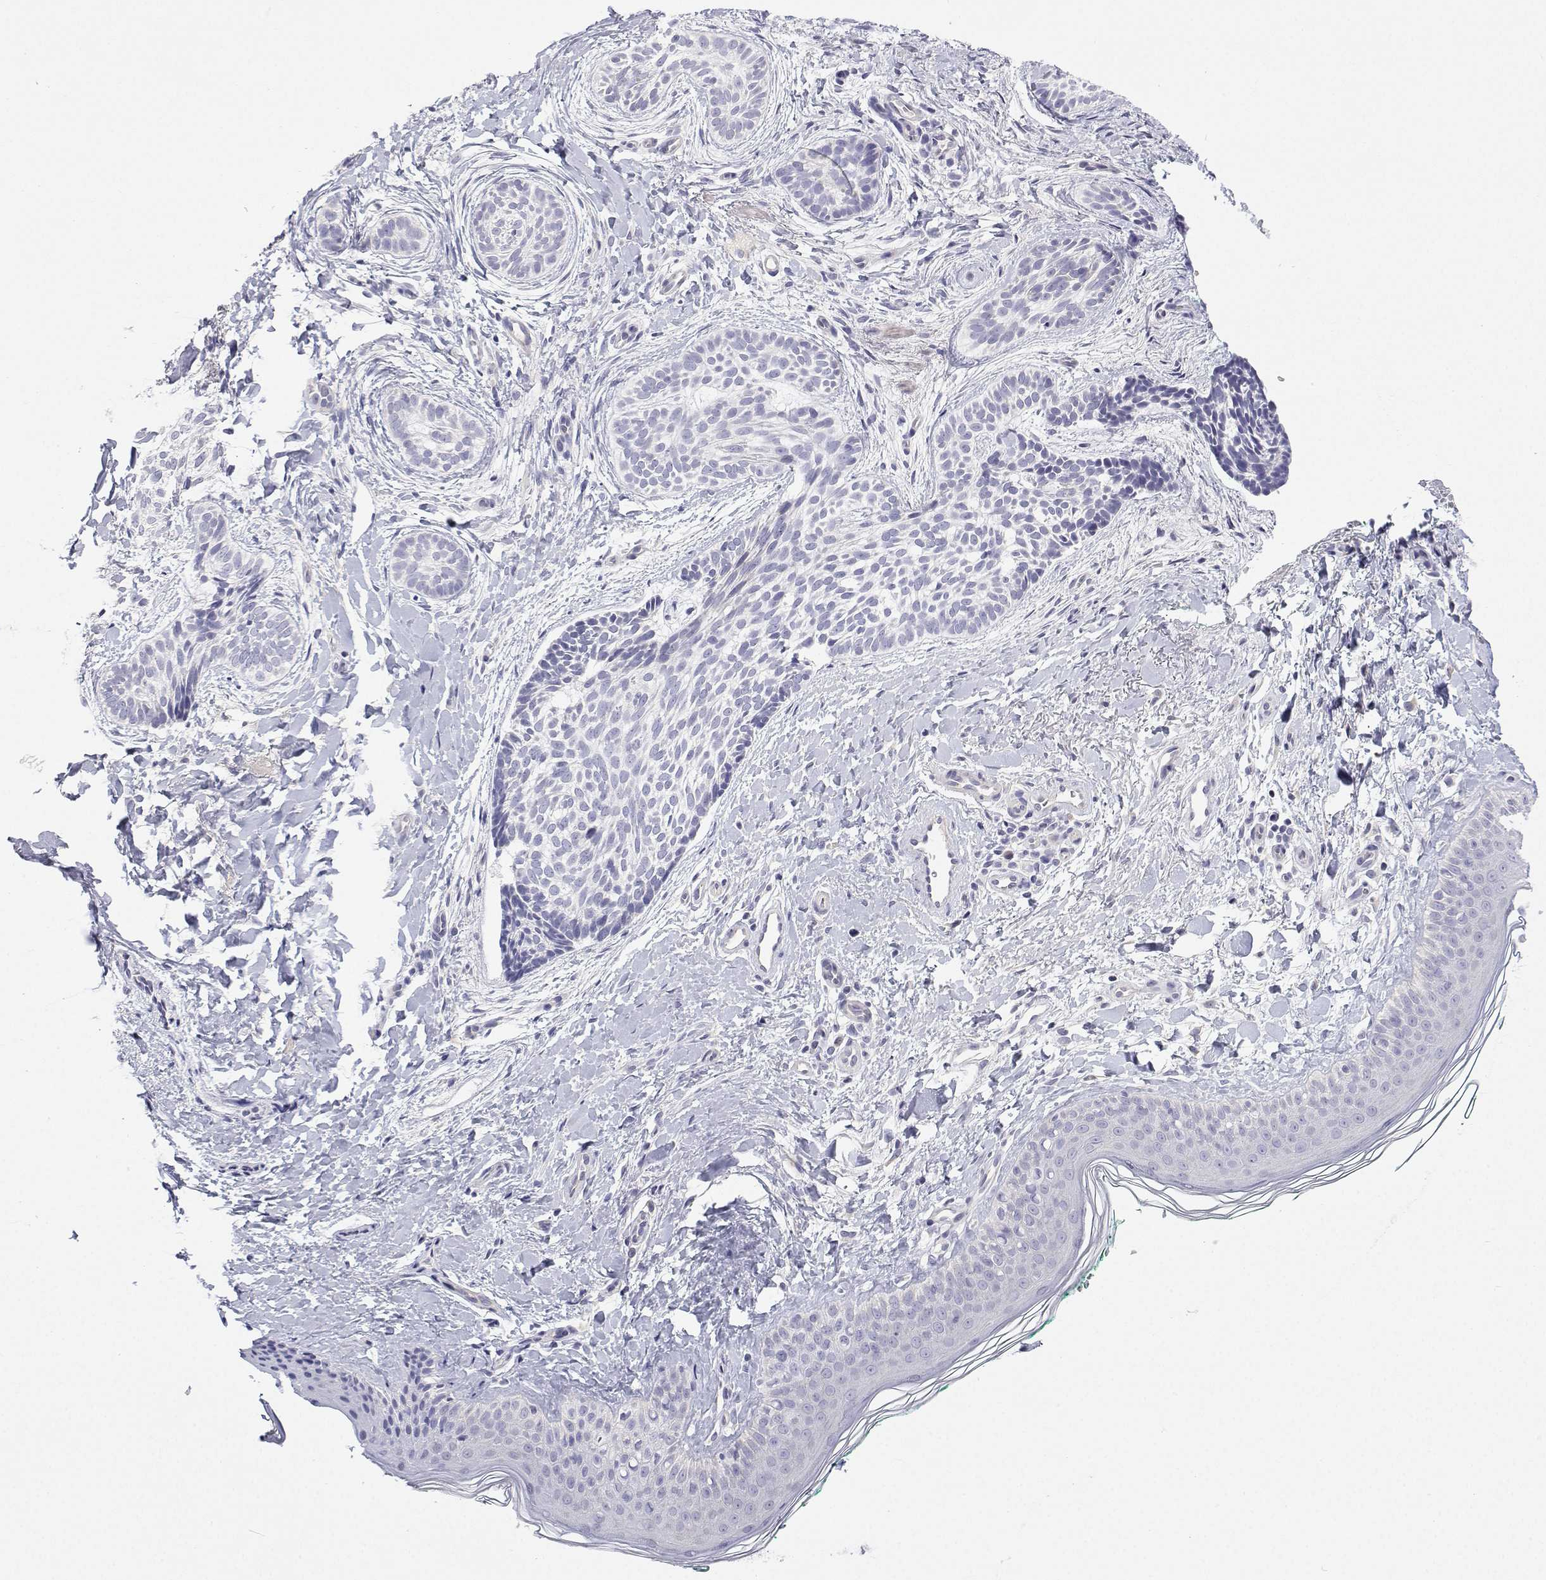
{"staining": {"intensity": "negative", "quantity": "none", "location": "none"}, "tissue": "skin cancer", "cell_type": "Tumor cells", "image_type": "cancer", "snomed": [{"axis": "morphology", "description": "Basal cell carcinoma"}, {"axis": "topography", "description": "Skin"}], "caption": "Tumor cells show no significant protein expression in basal cell carcinoma (skin). The staining is performed using DAB brown chromogen with nuclei counter-stained in using hematoxylin.", "gene": "ANKRD65", "patient": {"sex": "male", "age": 63}}